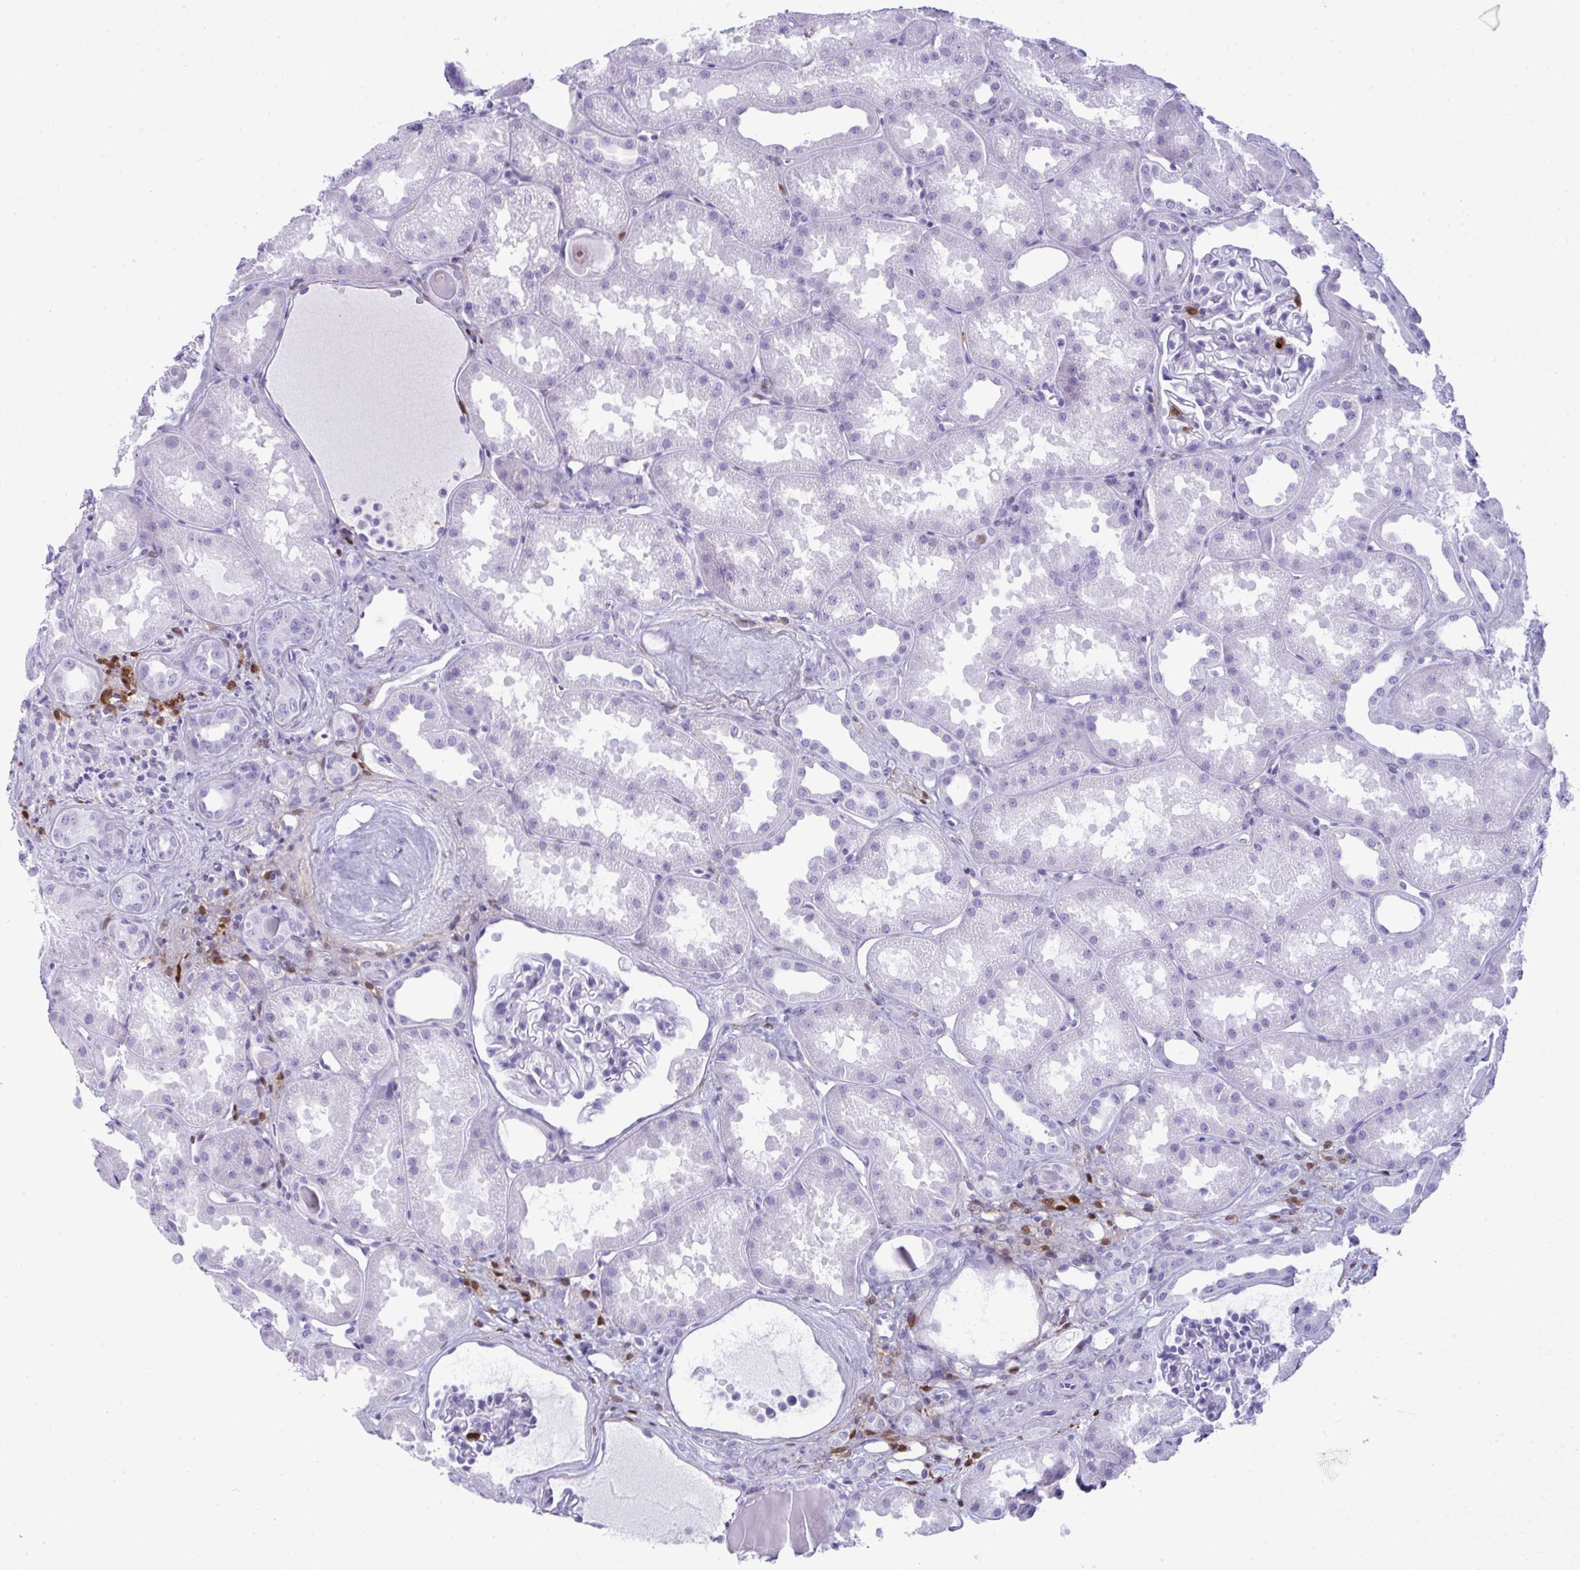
{"staining": {"intensity": "negative", "quantity": "none", "location": "none"}, "tissue": "kidney", "cell_type": "Cells in glomeruli", "image_type": "normal", "snomed": [{"axis": "morphology", "description": "Normal tissue, NOS"}, {"axis": "topography", "description": "Kidney"}], "caption": "This is an immunohistochemistry (IHC) histopathology image of normal kidney. There is no positivity in cells in glomeruli.", "gene": "ARHGAP42", "patient": {"sex": "male", "age": 61}}